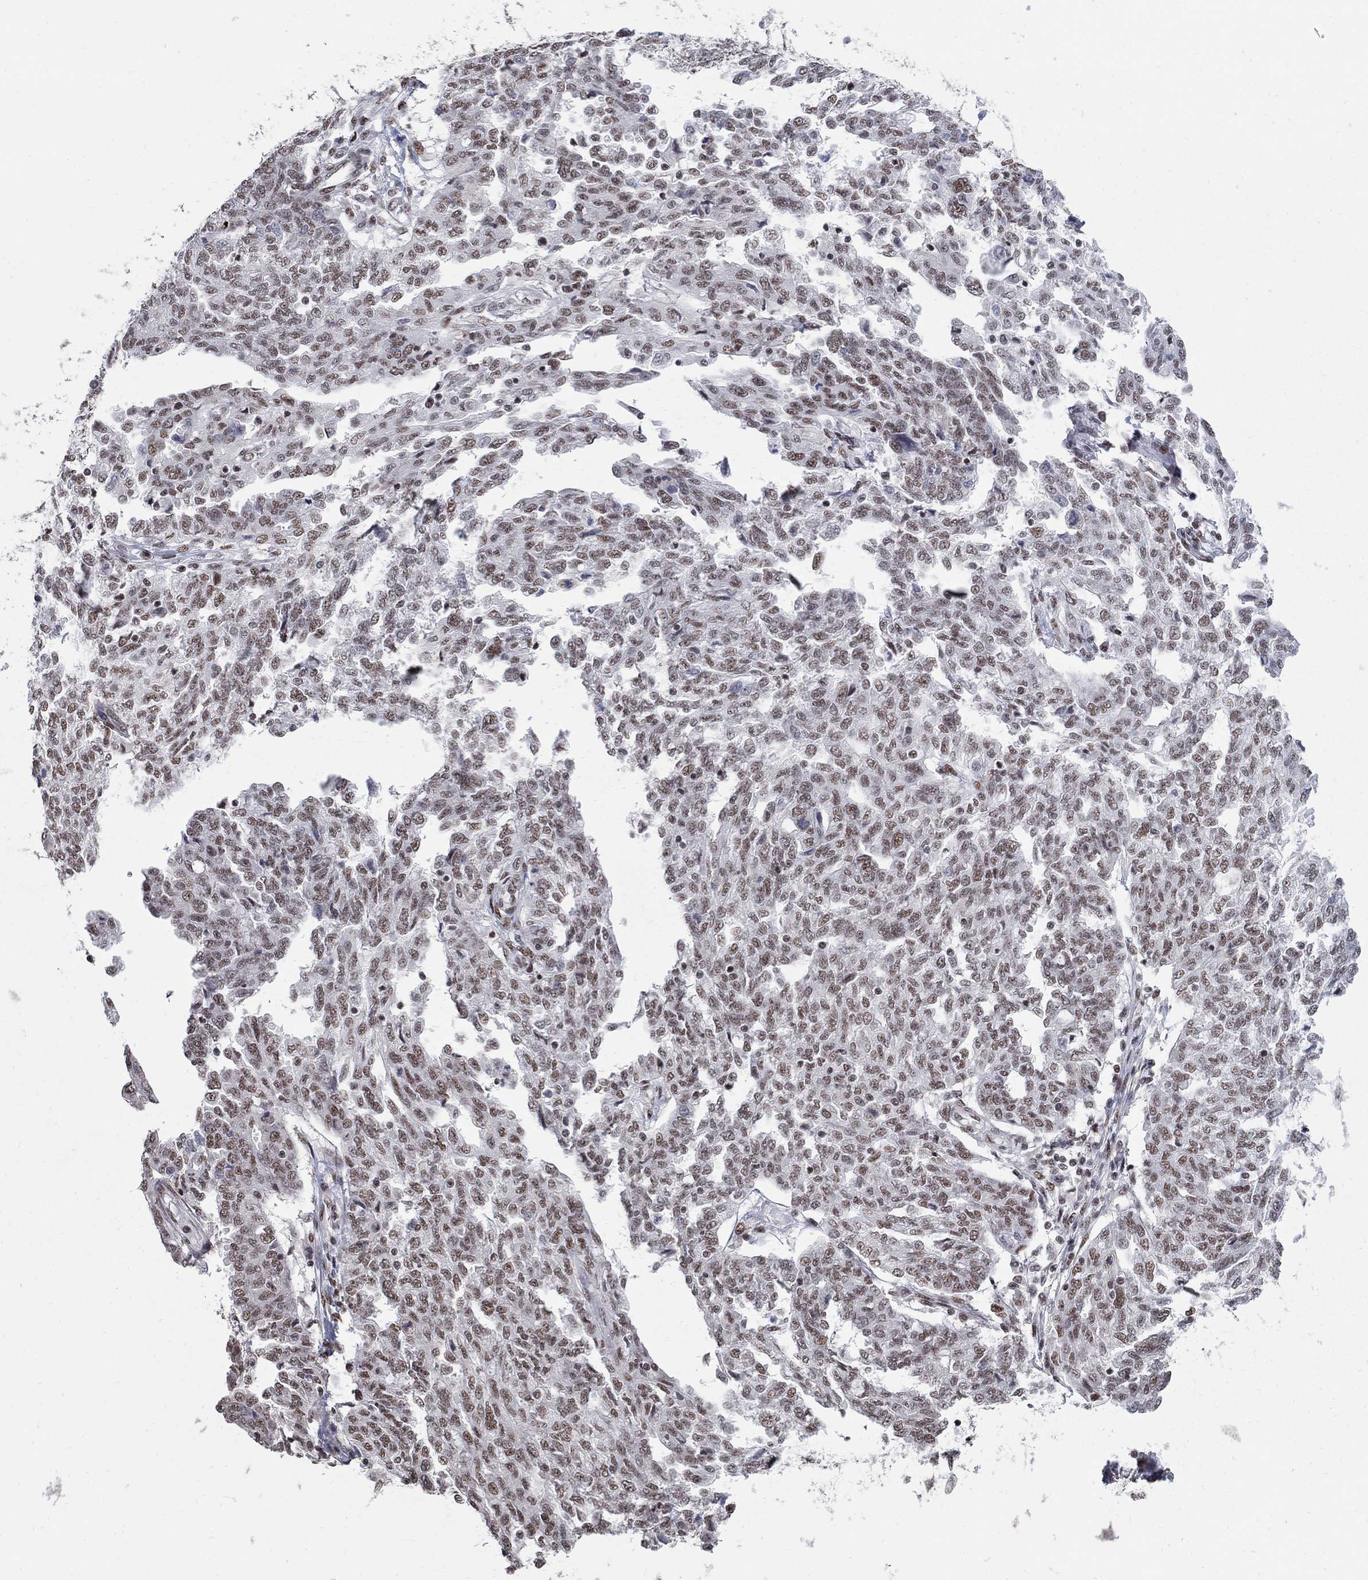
{"staining": {"intensity": "moderate", "quantity": ">75%", "location": "nuclear"}, "tissue": "ovarian cancer", "cell_type": "Tumor cells", "image_type": "cancer", "snomed": [{"axis": "morphology", "description": "Cystadenocarcinoma, serous, NOS"}, {"axis": "topography", "description": "Ovary"}], "caption": "Immunohistochemistry (IHC) of human ovarian cancer exhibits medium levels of moderate nuclear positivity in about >75% of tumor cells.", "gene": "PNISR", "patient": {"sex": "female", "age": 67}}